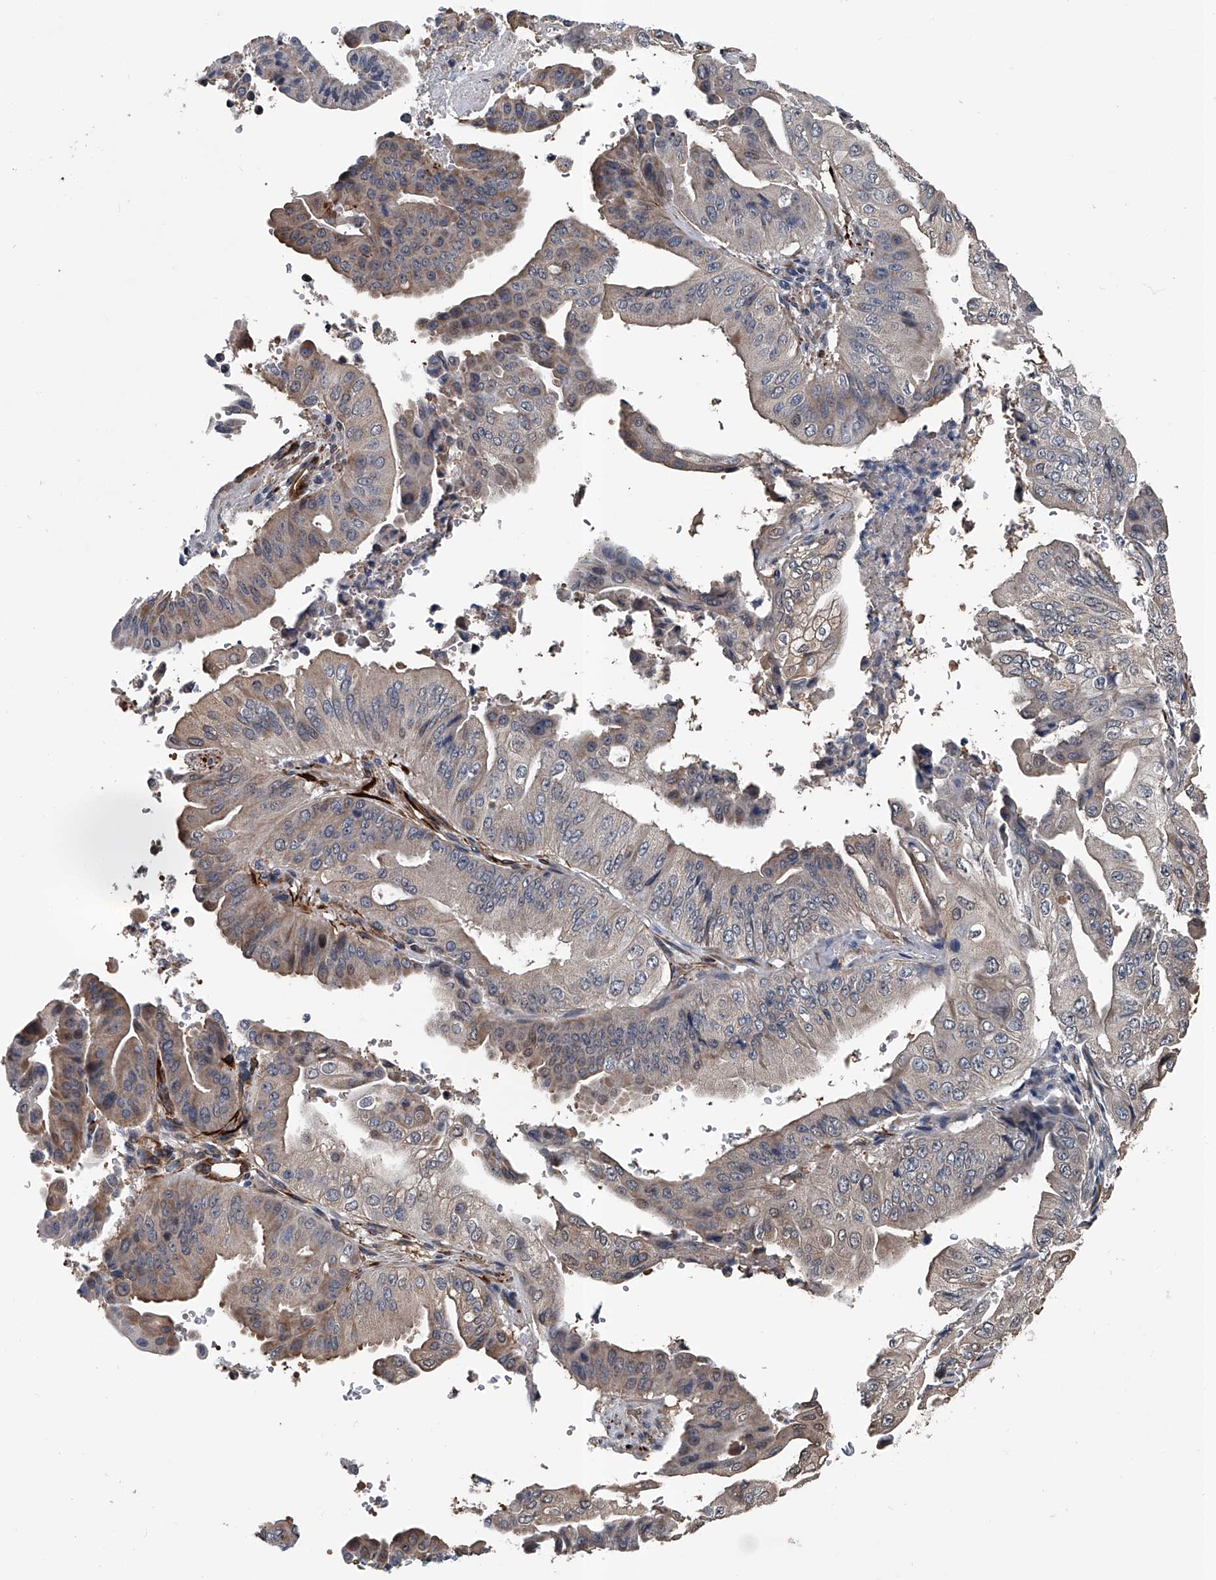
{"staining": {"intensity": "weak", "quantity": "<25%", "location": "cytoplasmic/membranous"}, "tissue": "pancreatic cancer", "cell_type": "Tumor cells", "image_type": "cancer", "snomed": [{"axis": "morphology", "description": "Adenocarcinoma, NOS"}, {"axis": "topography", "description": "Pancreas"}], "caption": "The histopathology image reveals no staining of tumor cells in adenocarcinoma (pancreatic). Nuclei are stained in blue.", "gene": "LDLRAD2", "patient": {"sex": "female", "age": 77}}